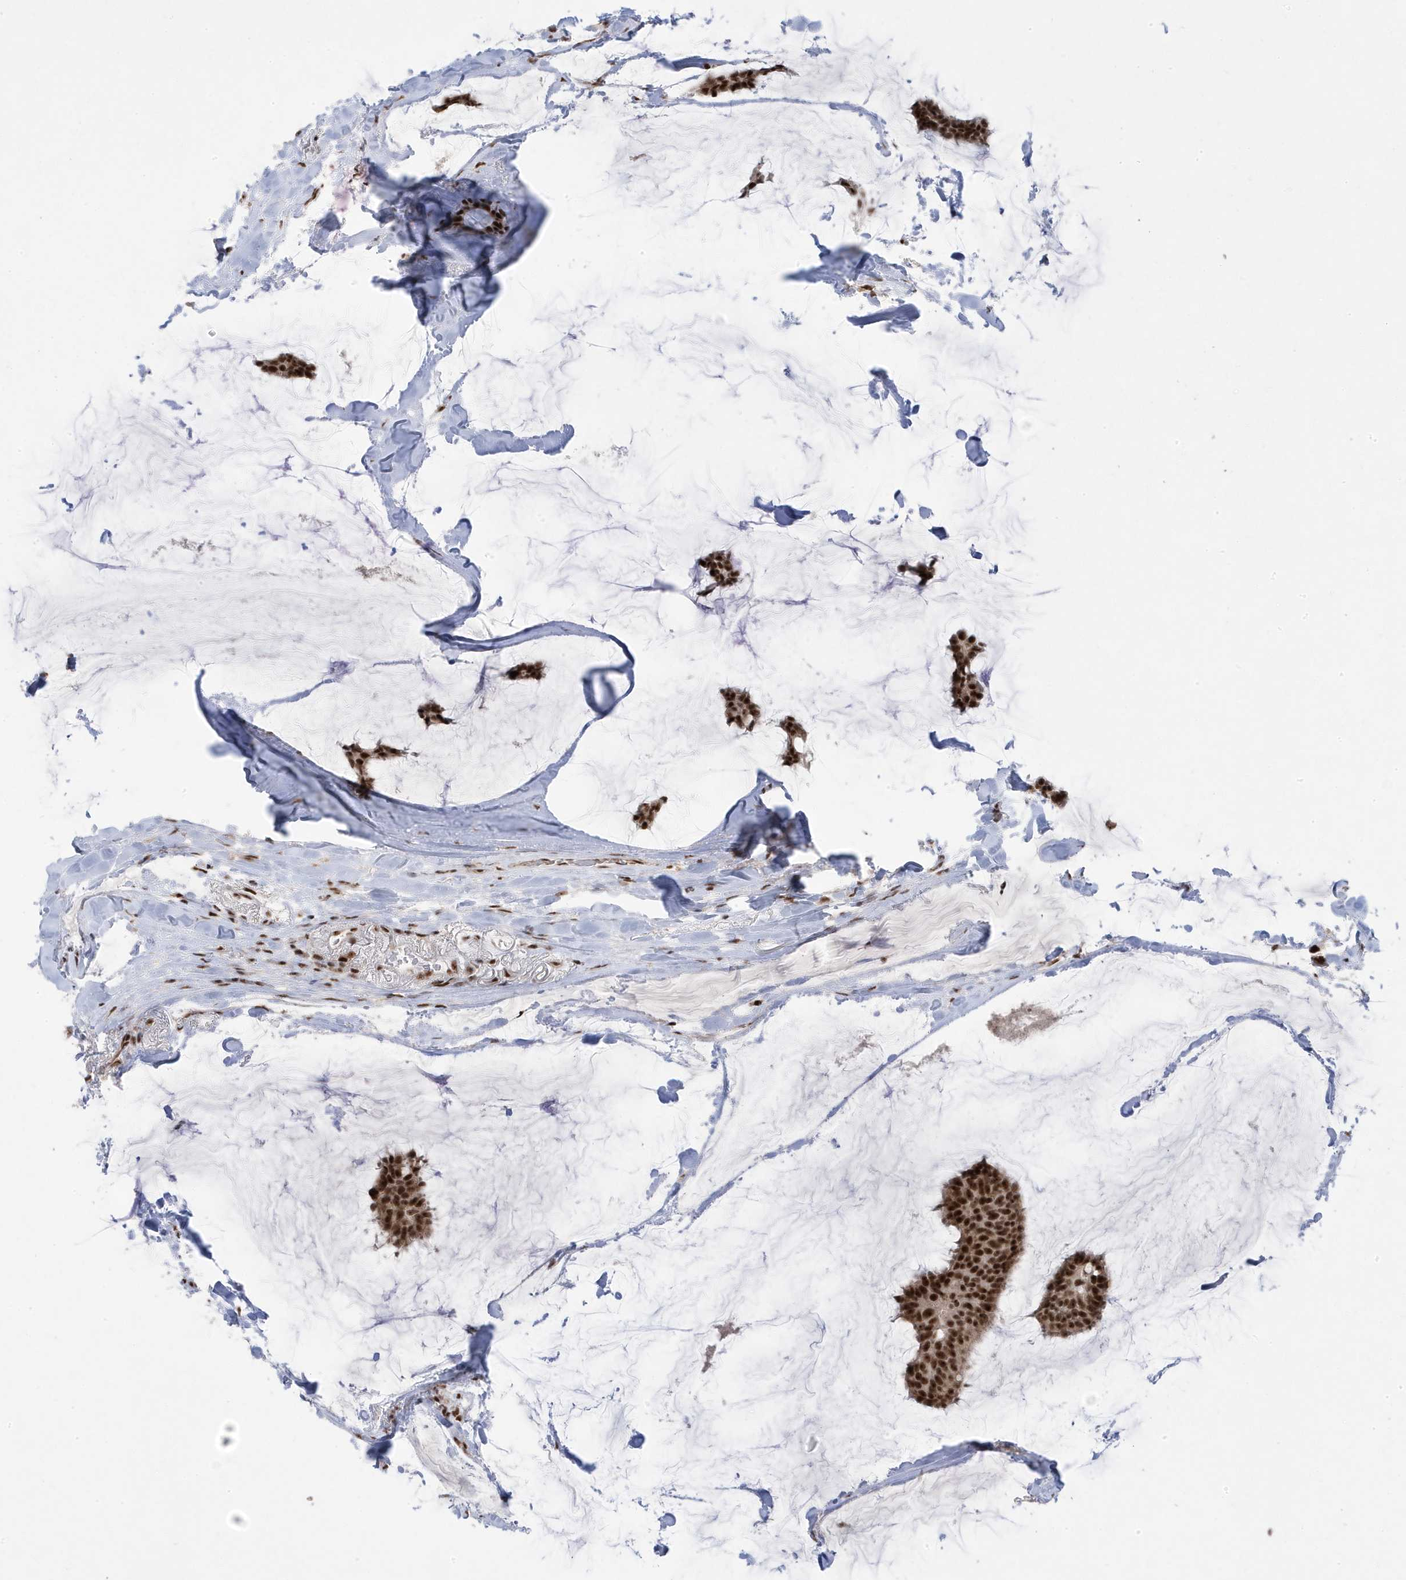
{"staining": {"intensity": "strong", "quantity": ">75%", "location": "nuclear"}, "tissue": "breast cancer", "cell_type": "Tumor cells", "image_type": "cancer", "snomed": [{"axis": "morphology", "description": "Duct carcinoma"}, {"axis": "topography", "description": "Breast"}], "caption": "Immunohistochemical staining of human breast cancer shows high levels of strong nuclear protein positivity in approximately >75% of tumor cells. The protein is stained brown, and the nuclei are stained in blue (DAB (3,3'-diaminobenzidine) IHC with brightfield microscopy, high magnification).", "gene": "MTREX", "patient": {"sex": "female", "age": 93}}